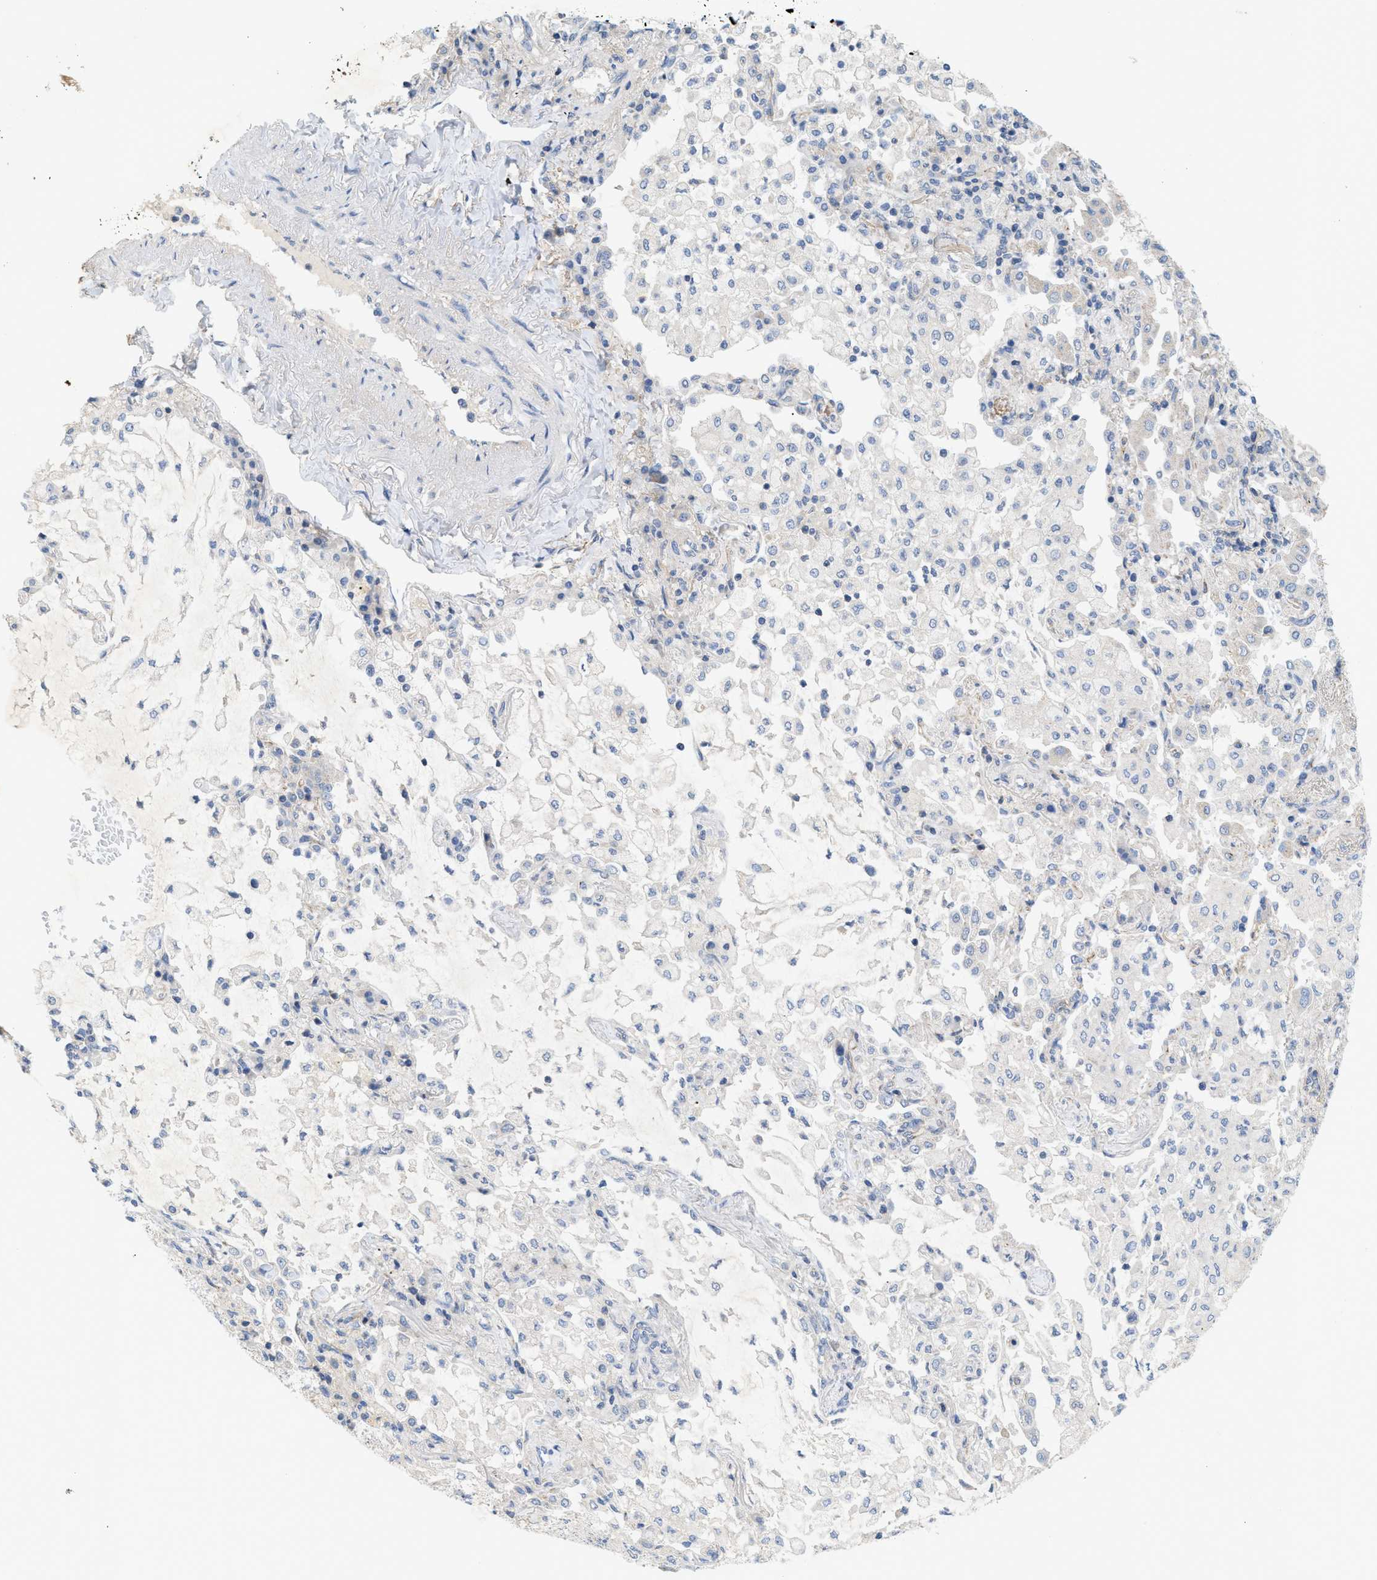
{"staining": {"intensity": "negative", "quantity": "none", "location": "none"}, "tissue": "lung cancer", "cell_type": "Tumor cells", "image_type": "cancer", "snomed": [{"axis": "morphology", "description": "Adenocarcinoma, NOS"}, {"axis": "topography", "description": "Lung"}], "caption": "DAB (3,3'-diaminobenzidine) immunohistochemical staining of human adenocarcinoma (lung) displays no significant expression in tumor cells.", "gene": "UBAP2", "patient": {"sex": "female", "age": 70}}